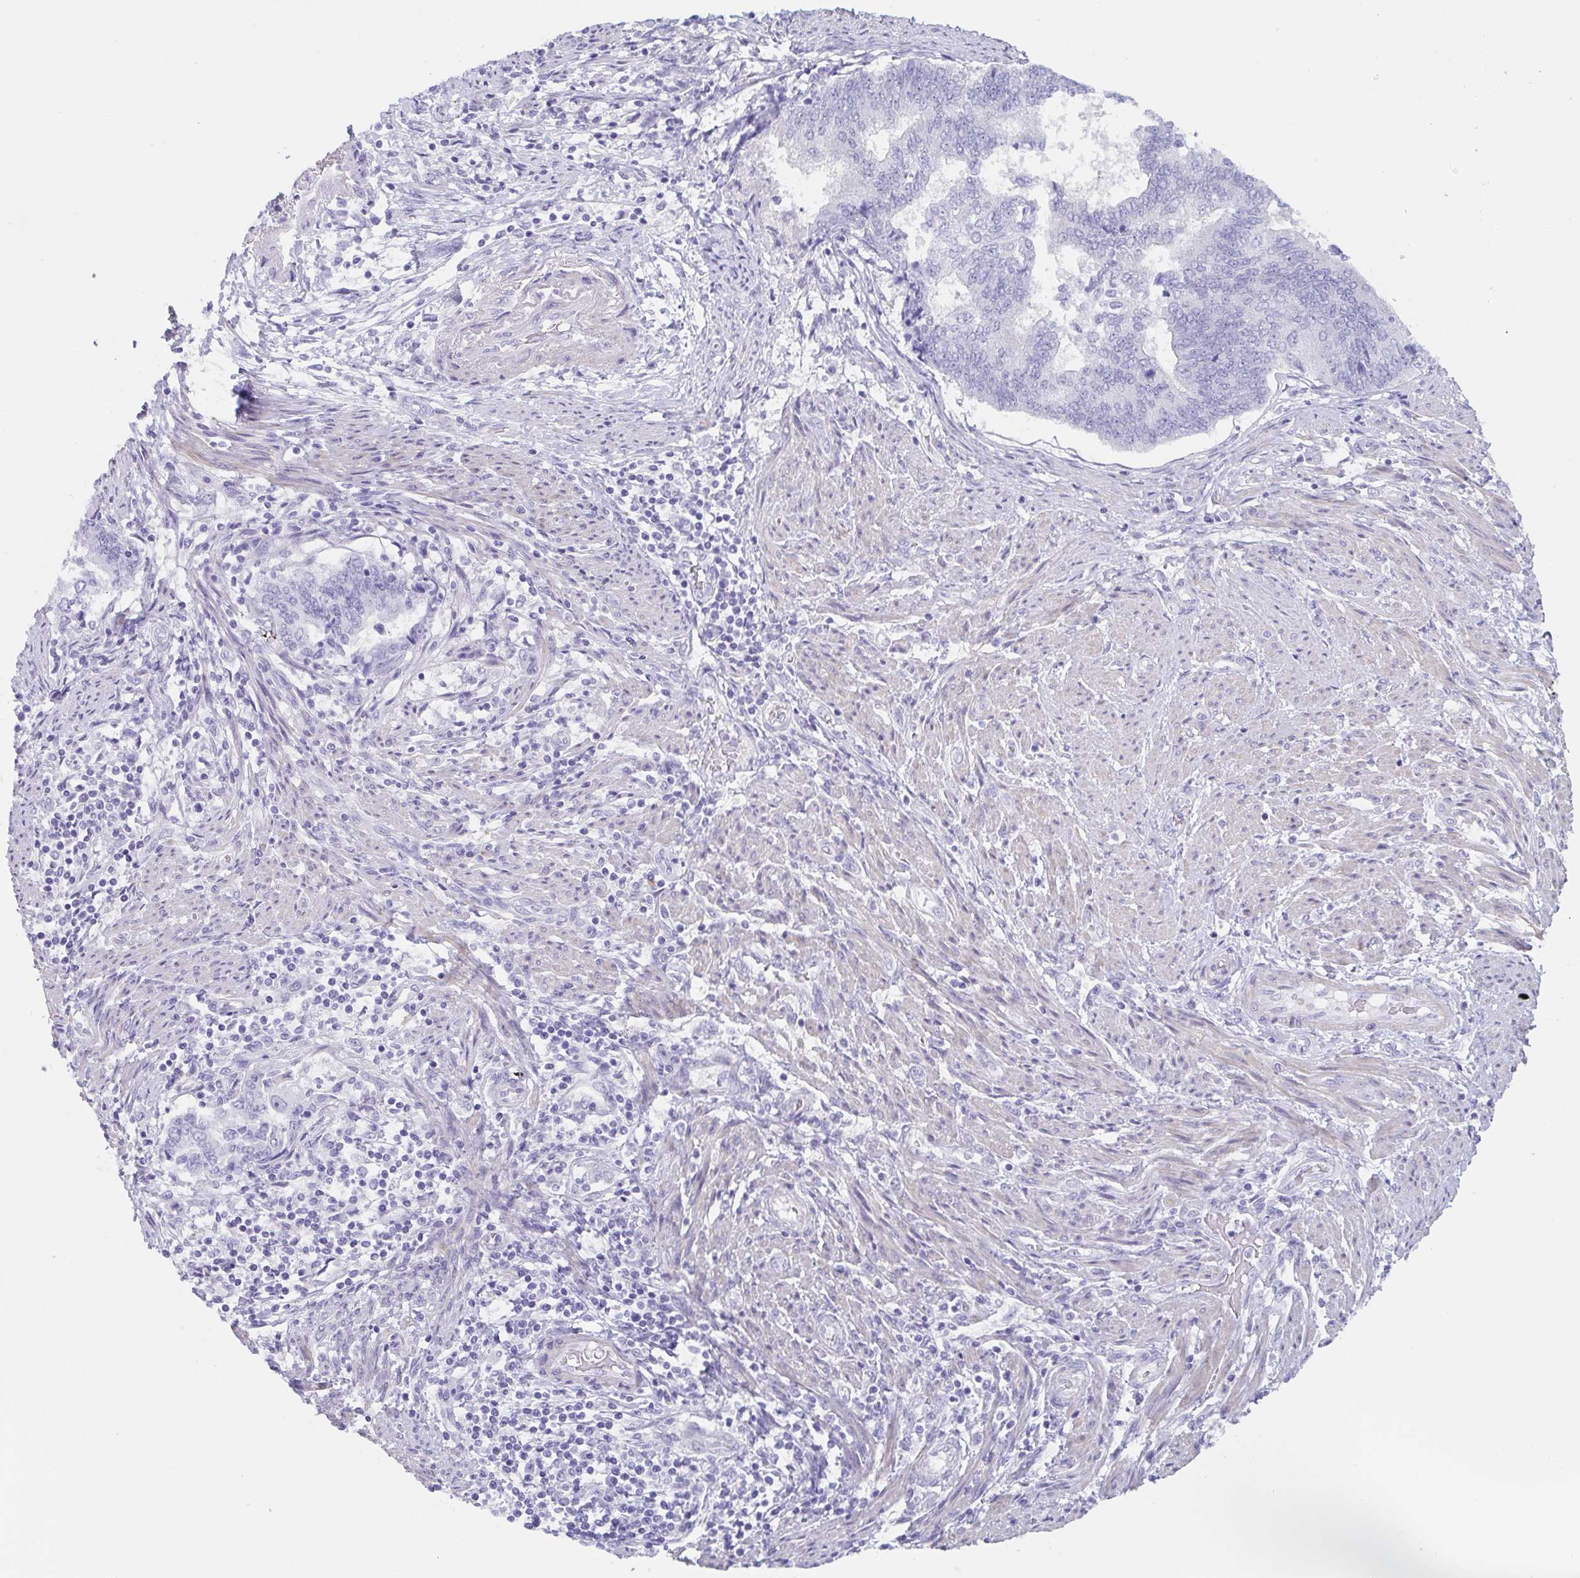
{"staining": {"intensity": "negative", "quantity": "none", "location": "none"}, "tissue": "endometrial cancer", "cell_type": "Tumor cells", "image_type": "cancer", "snomed": [{"axis": "morphology", "description": "Adenocarcinoma, NOS"}, {"axis": "topography", "description": "Endometrium"}], "caption": "Endometrial adenocarcinoma stained for a protein using immunohistochemistry shows no positivity tumor cells.", "gene": "TAGLN3", "patient": {"sex": "female", "age": 65}}